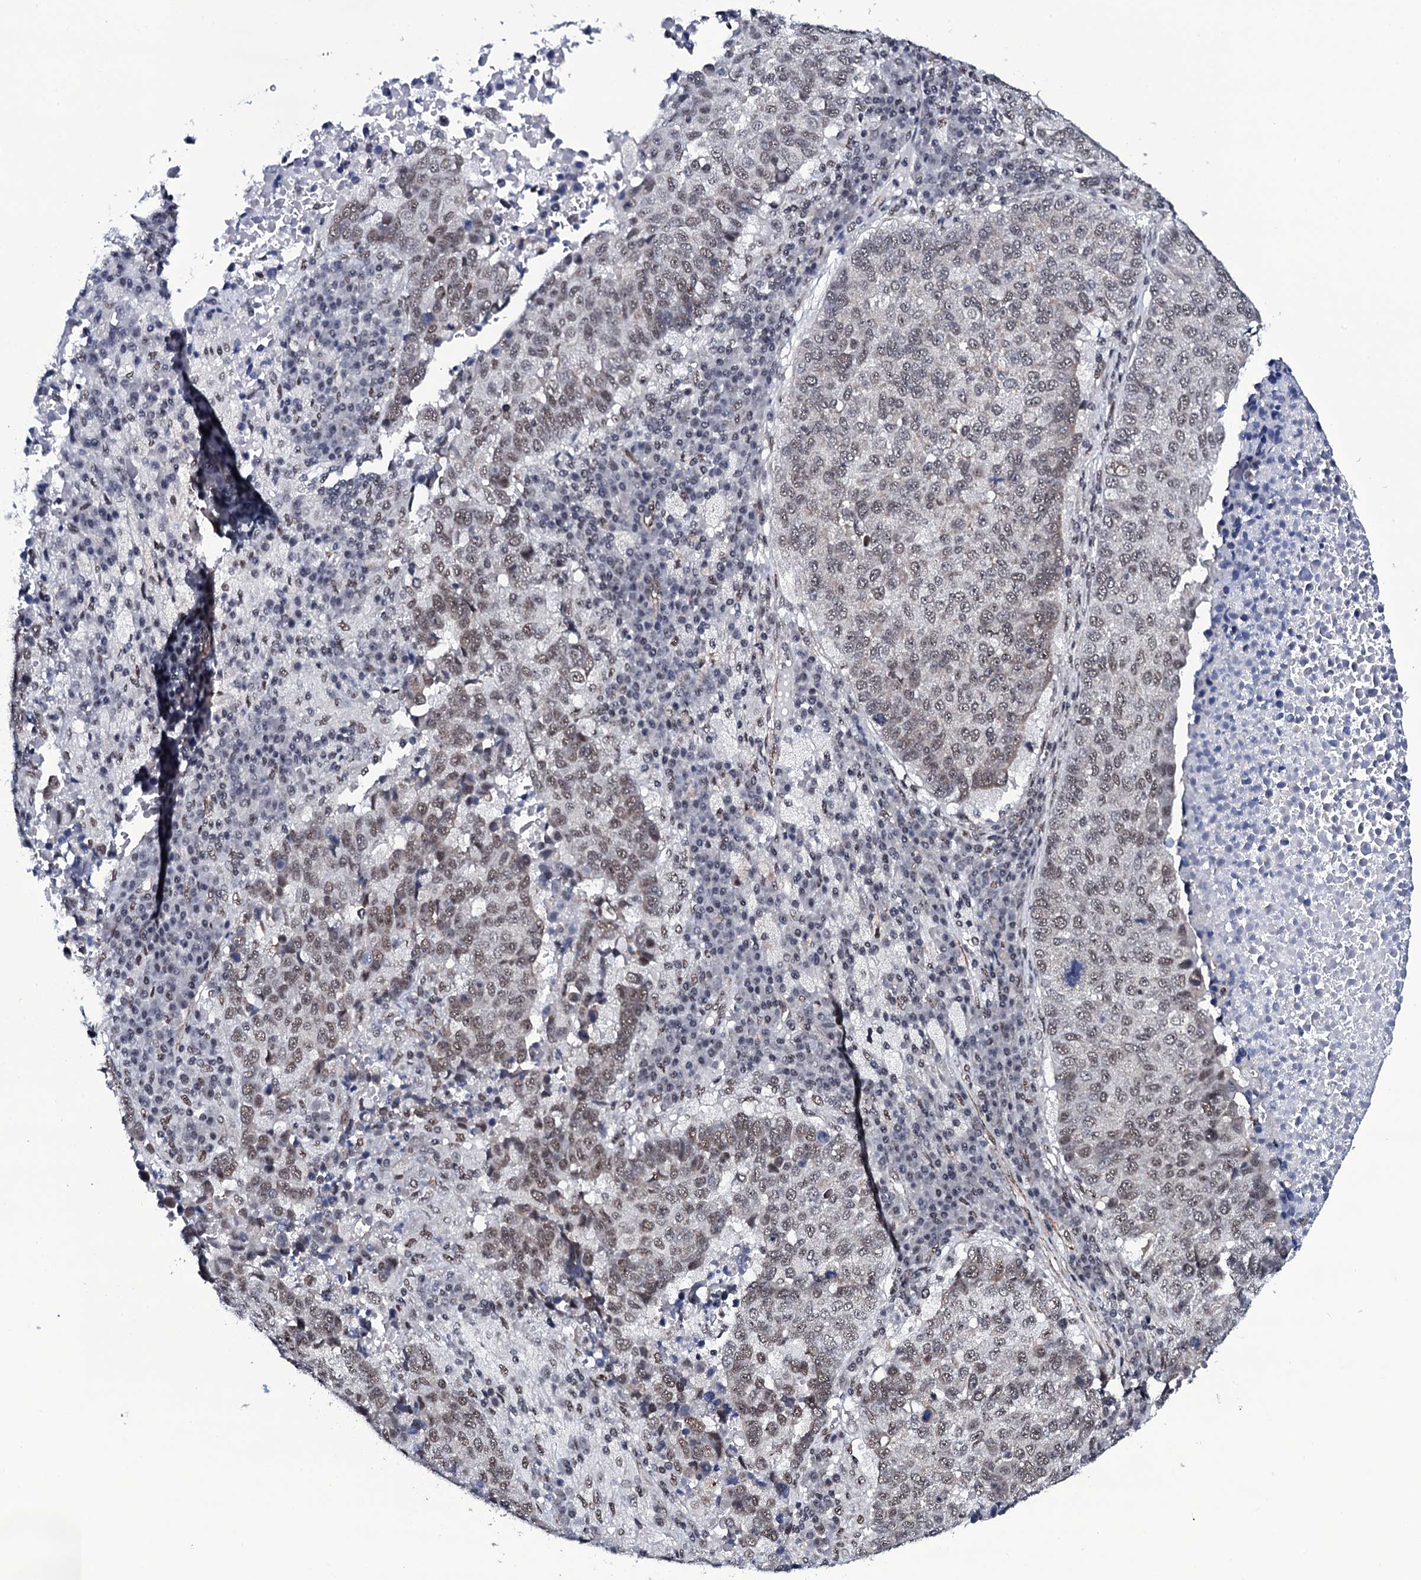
{"staining": {"intensity": "moderate", "quantity": "25%-75%", "location": "nuclear"}, "tissue": "lung cancer", "cell_type": "Tumor cells", "image_type": "cancer", "snomed": [{"axis": "morphology", "description": "Squamous cell carcinoma, NOS"}, {"axis": "topography", "description": "Lung"}], "caption": "This image shows squamous cell carcinoma (lung) stained with immunohistochemistry (IHC) to label a protein in brown. The nuclear of tumor cells show moderate positivity for the protein. Nuclei are counter-stained blue.", "gene": "CWC15", "patient": {"sex": "male", "age": 73}}